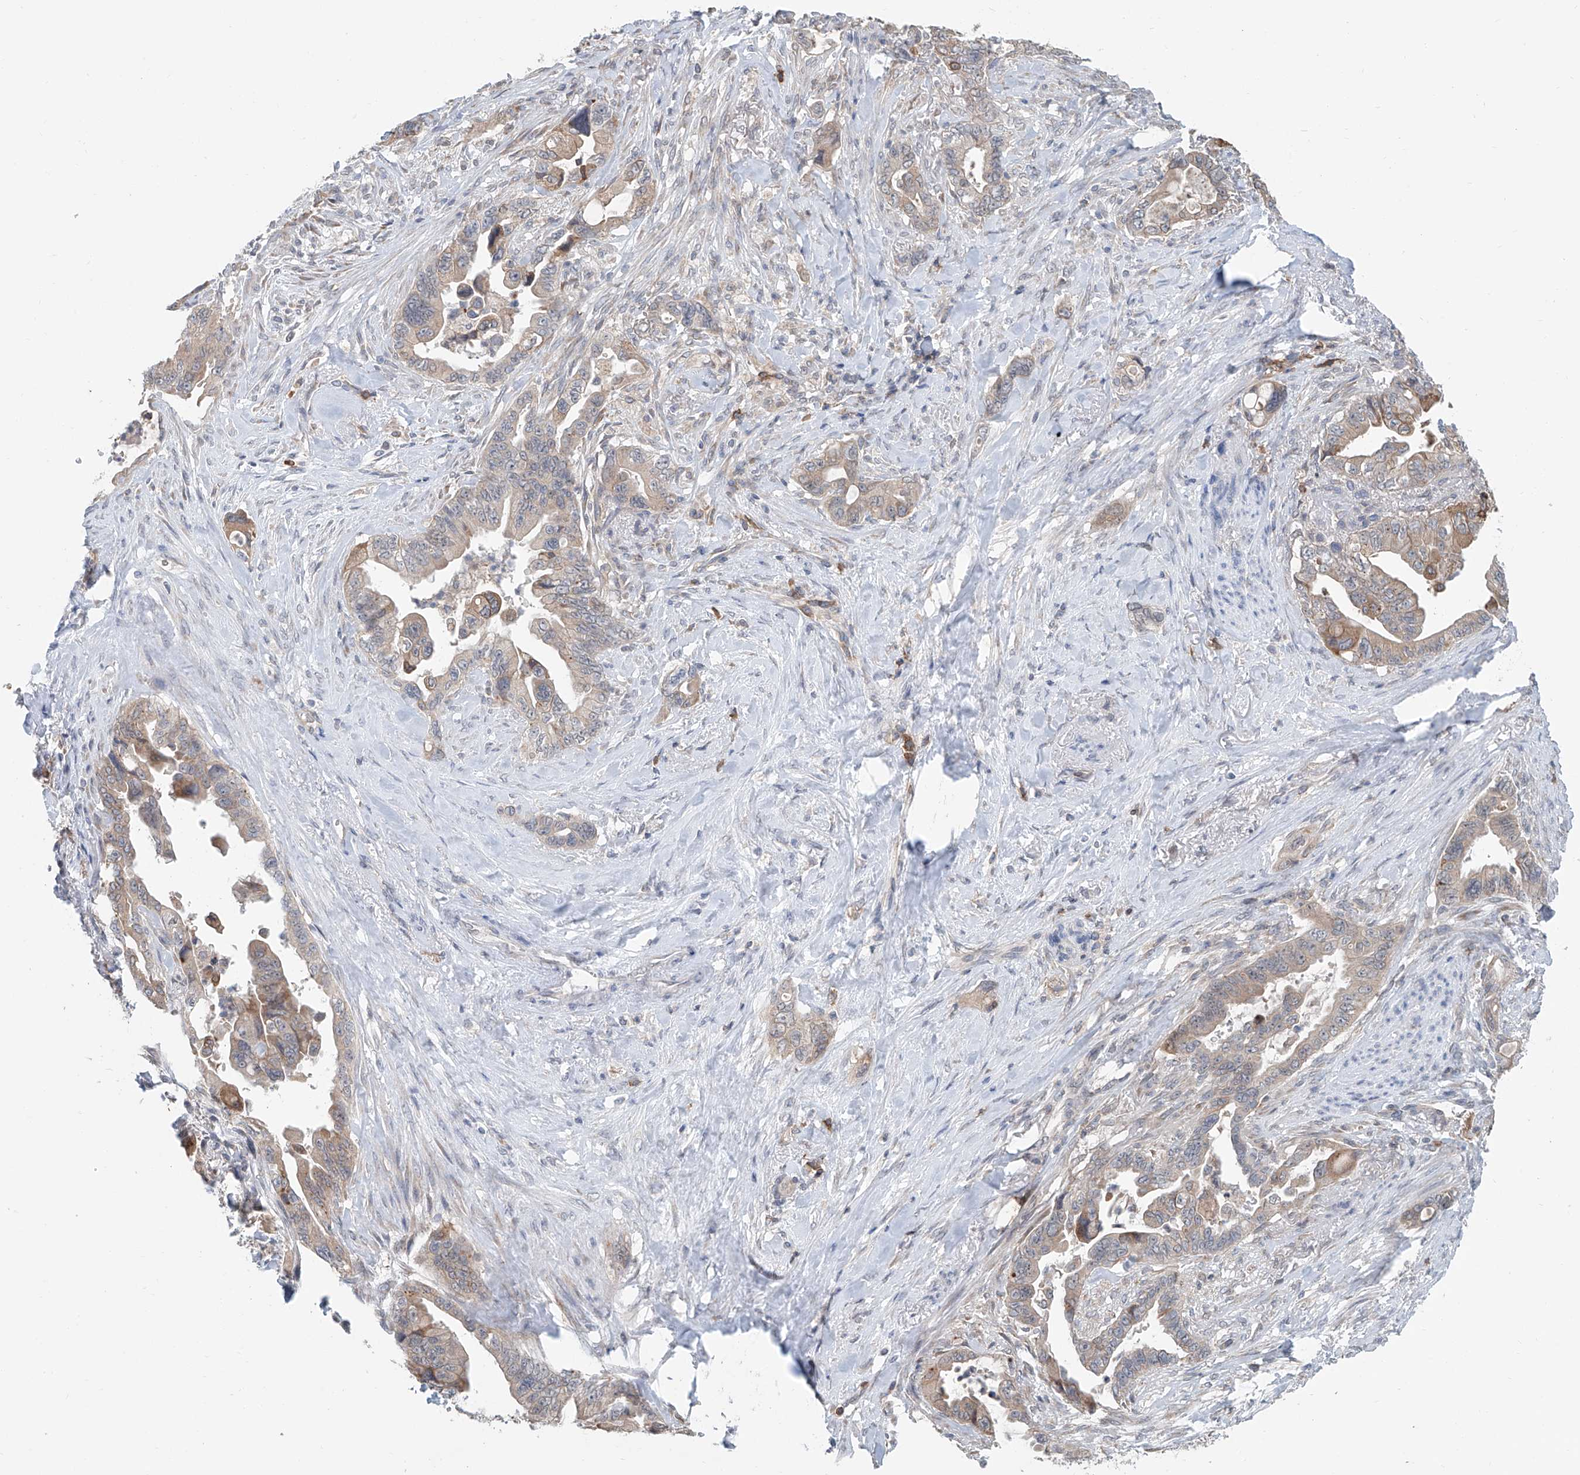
{"staining": {"intensity": "weak", "quantity": ">75%", "location": "cytoplasmic/membranous"}, "tissue": "pancreatic cancer", "cell_type": "Tumor cells", "image_type": "cancer", "snomed": [{"axis": "morphology", "description": "Adenocarcinoma, NOS"}, {"axis": "topography", "description": "Pancreas"}], "caption": "A brown stain highlights weak cytoplasmic/membranous staining of a protein in human pancreatic cancer (adenocarcinoma) tumor cells.", "gene": "KCNK10", "patient": {"sex": "male", "age": 70}}